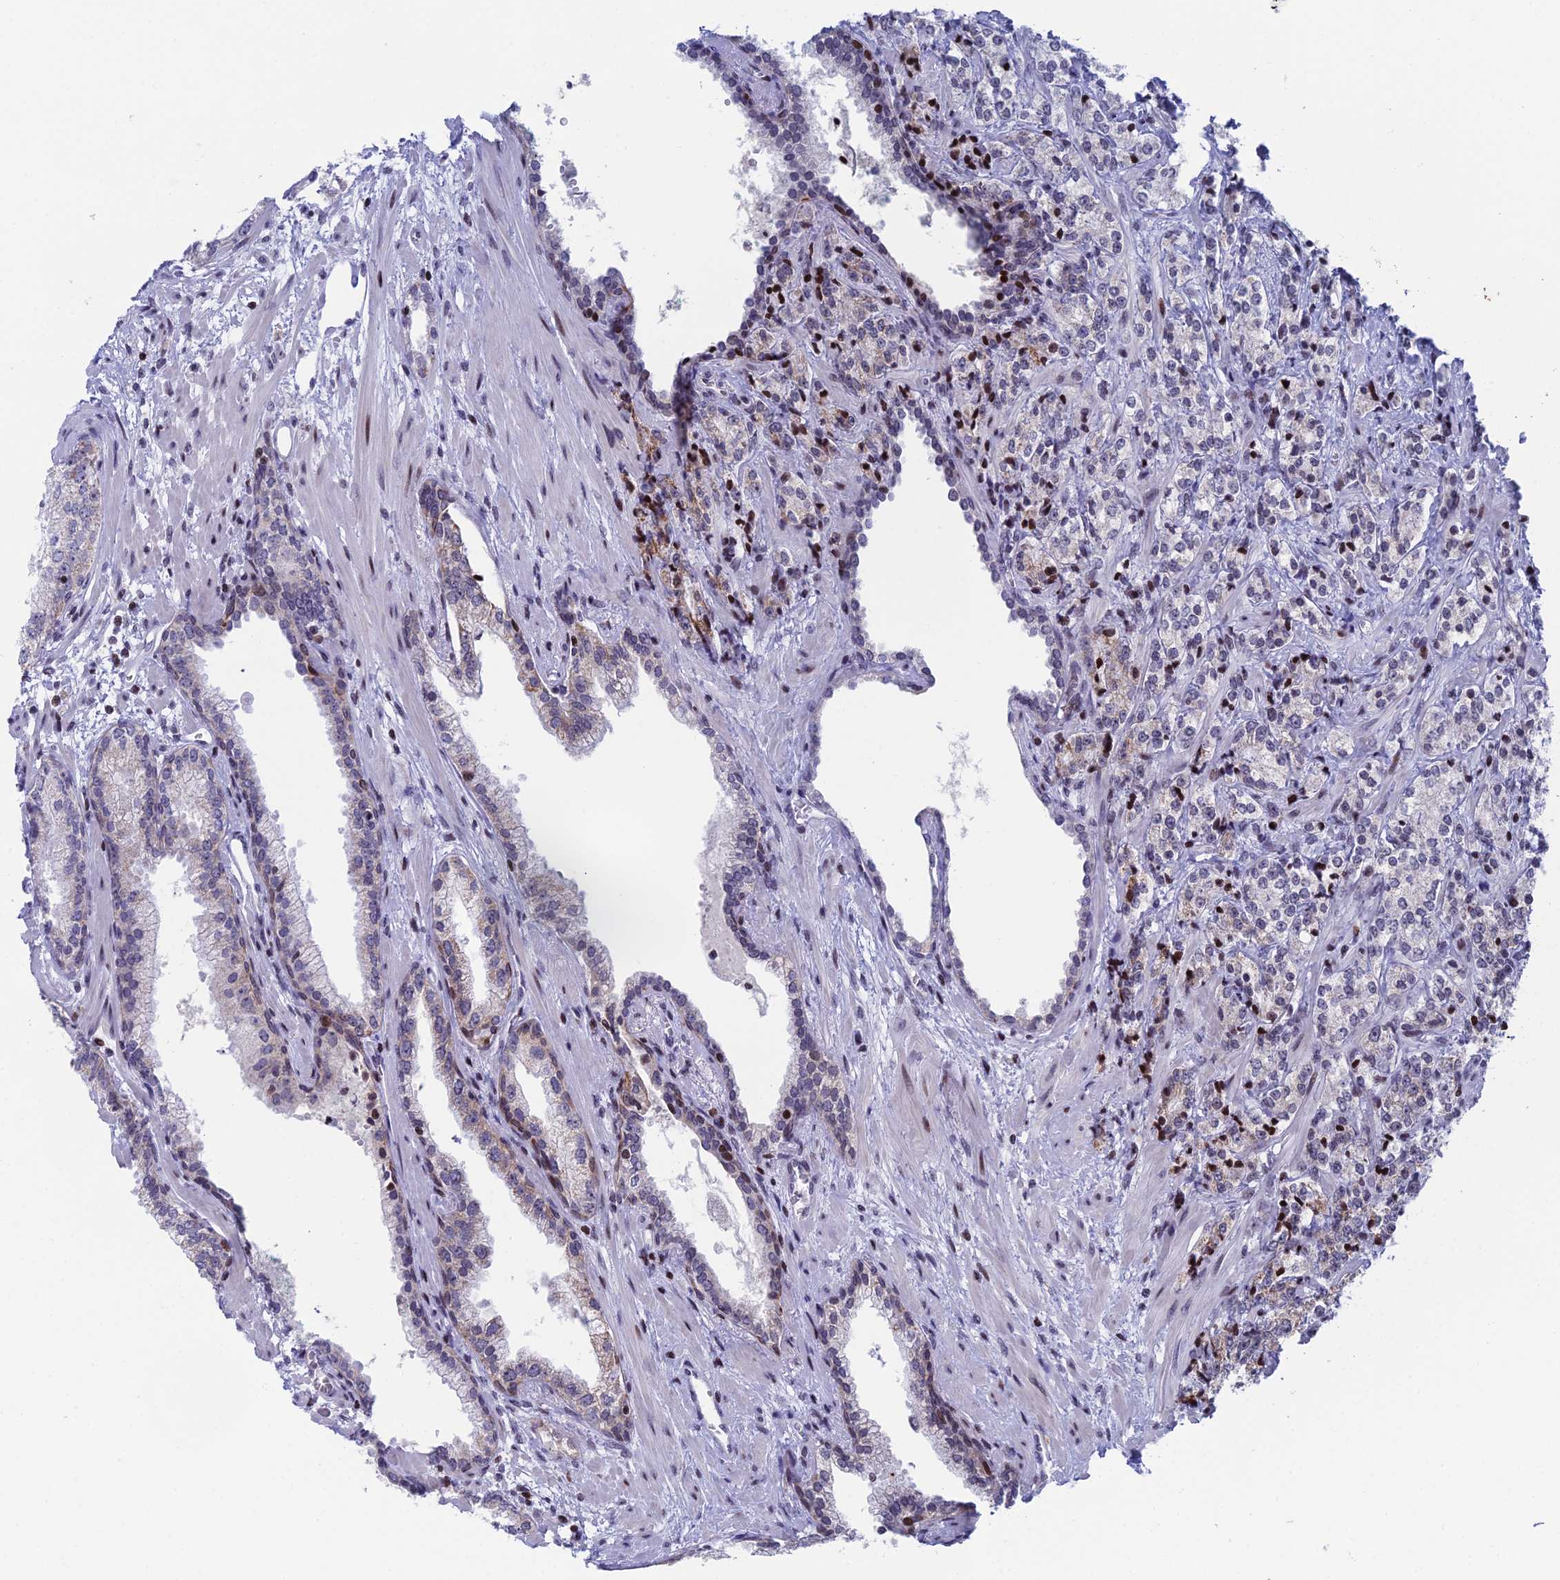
{"staining": {"intensity": "weak", "quantity": "<25%", "location": "cytoplasmic/membranous"}, "tissue": "prostate cancer", "cell_type": "Tumor cells", "image_type": "cancer", "snomed": [{"axis": "morphology", "description": "Adenocarcinoma, High grade"}, {"axis": "topography", "description": "Prostate"}], "caption": "The immunohistochemistry histopathology image has no significant expression in tumor cells of high-grade adenocarcinoma (prostate) tissue. (Stains: DAB (3,3'-diaminobenzidine) immunohistochemistry with hematoxylin counter stain, Microscopy: brightfield microscopy at high magnification).", "gene": "AFF3", "patient": {"sex": "male", "age": 69}}